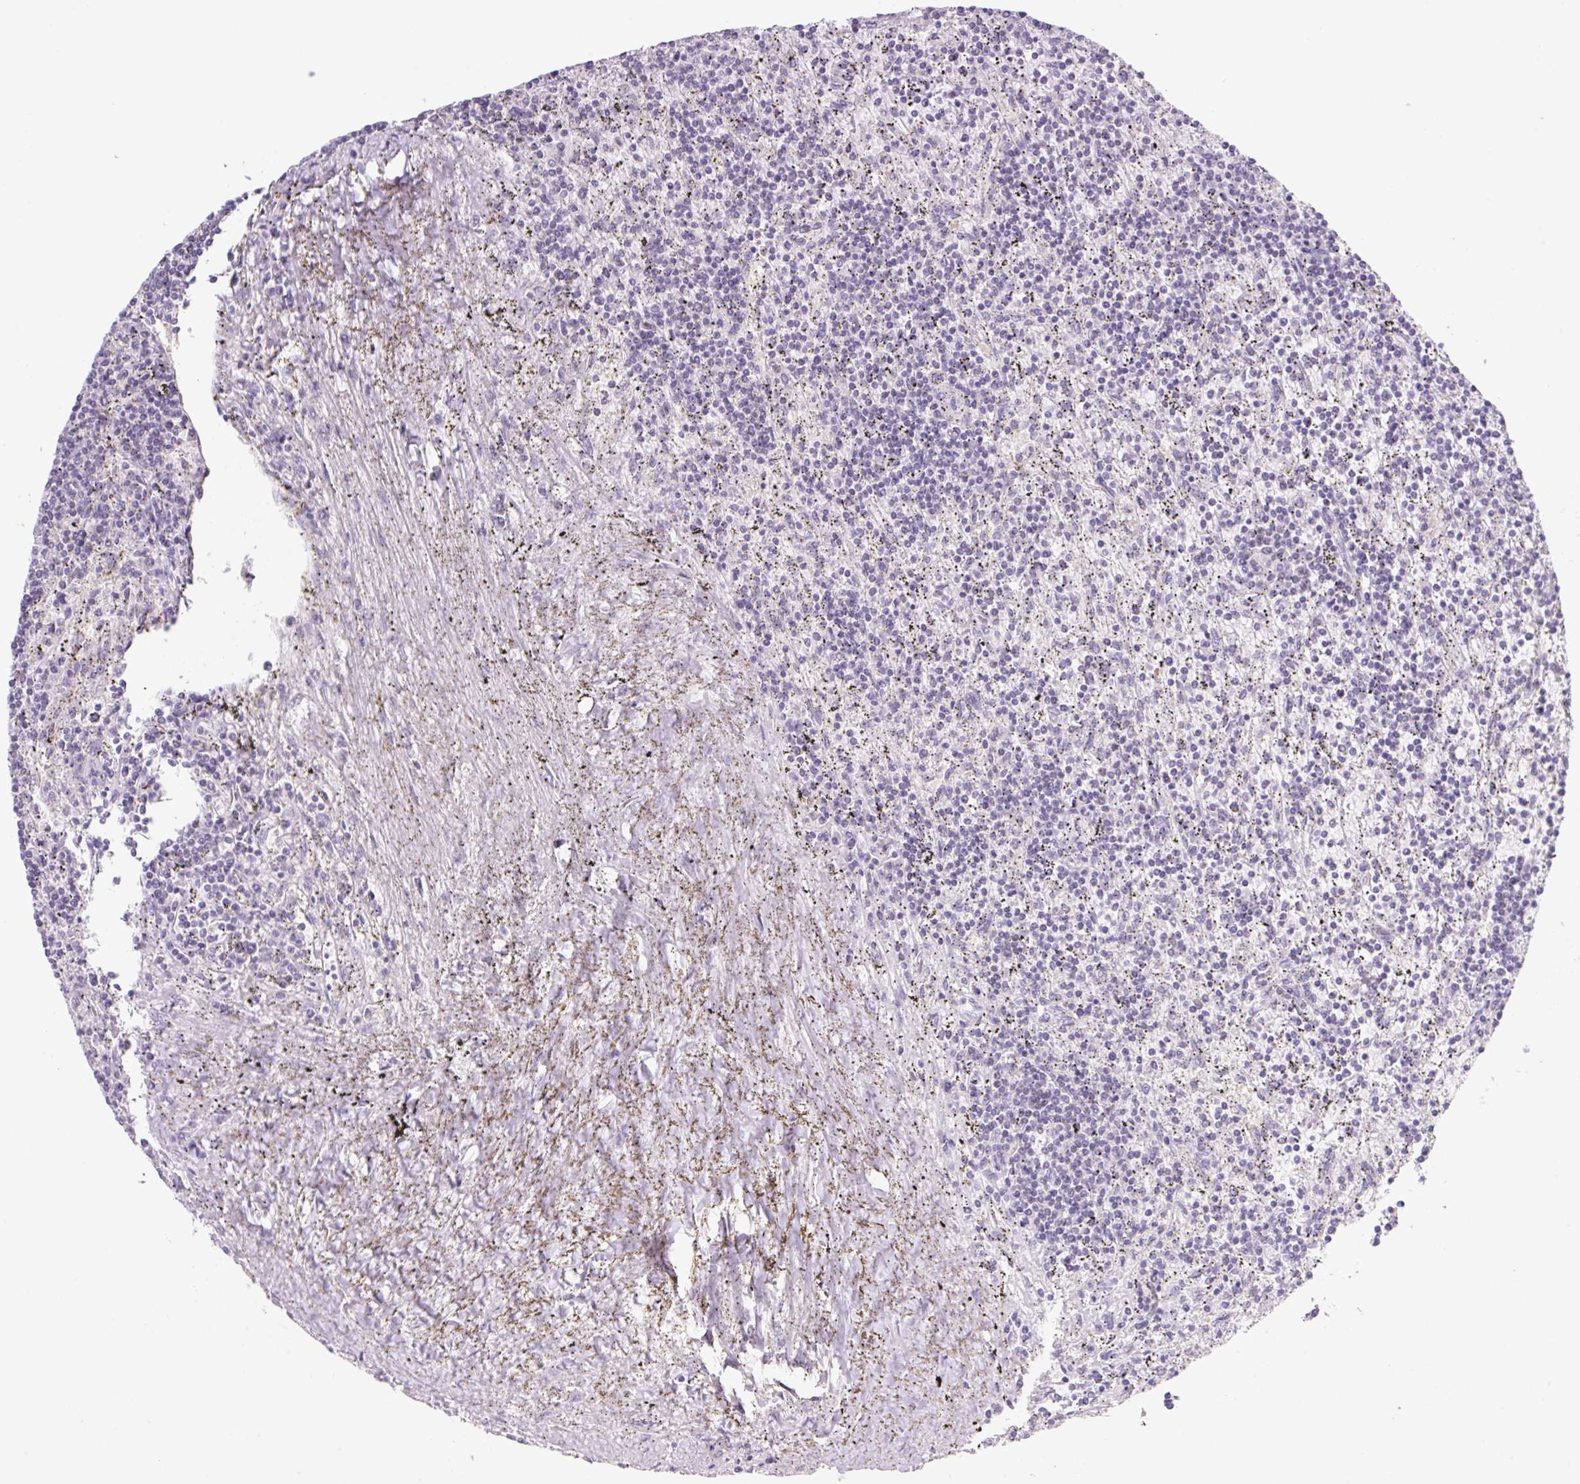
{"staining": {"intensity": "negative", "quantity": "none", "location": "none"}, "tissue": "lymphoma", "cell_type": "Tumor cells", "image_type": "cancer", "snomed": [{"axis": "morphology", "description": "Malignant lymphoma, non-Hodgkin's type, Low grade"}, {"axis": "topography", "description": "Spleen"}], "caption": "Lymphoma was stained to show a protein in brown. There is no significant expression in tumor cells.", "gene": "TLE3", "patient": {"sex": "male", "age": 76}}